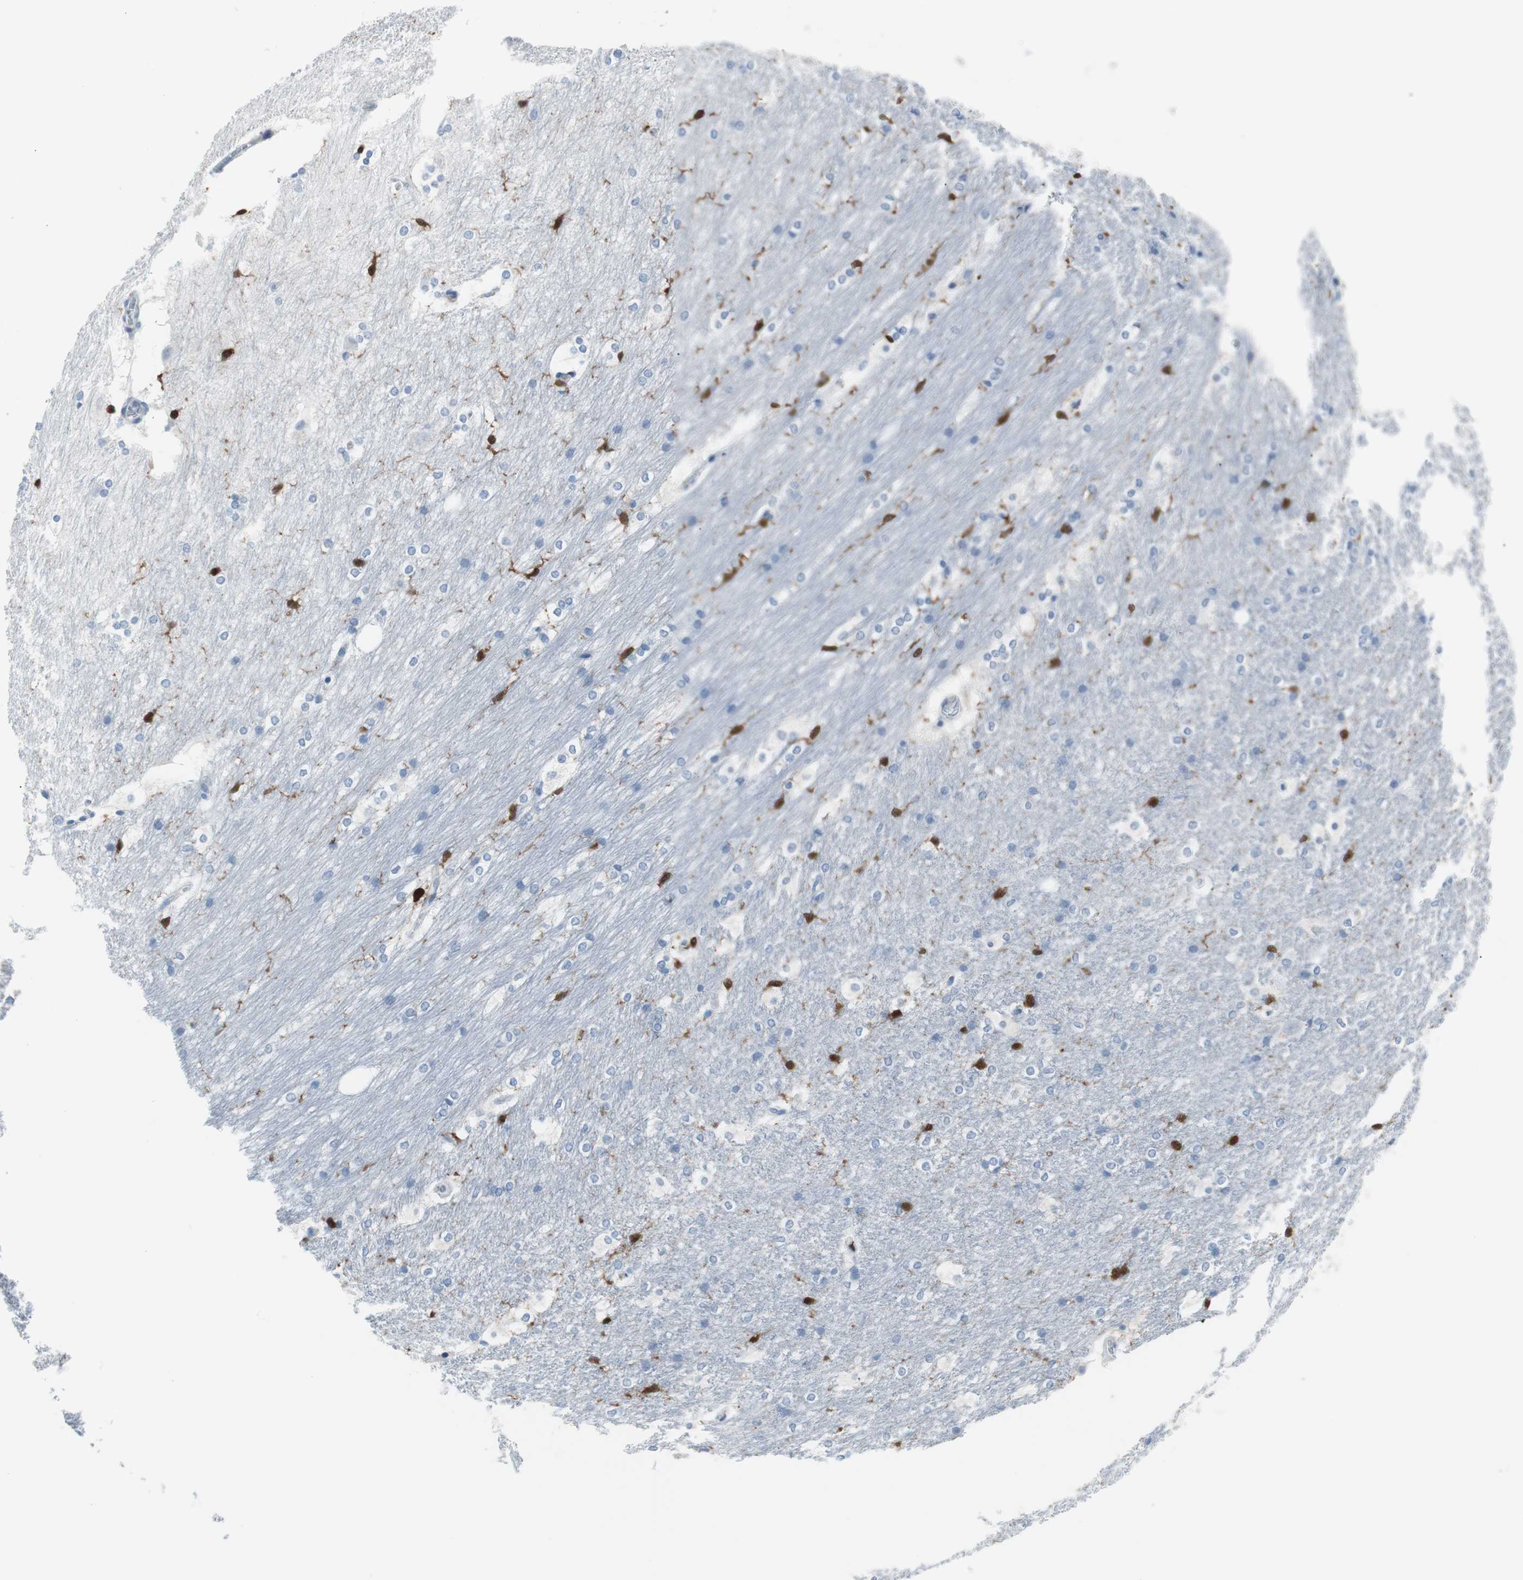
{"staining": {"intensity": "moderate", "quantity": "<25%", "location": "nuclear"}, "tissue": "hippocampus", "cell_type": "Glial cells", "image_type": "normal", "snomed": [{"axis": "morphology", "description": "Normal tissue, NOS"}, {"axis": "topography", "description": "Hippocampus"}], "caption": "This micrograph exhibits IHC staining of unremarkable human hippocampus, with low moderate nuclear positivity in about <25% of glial cells.", "gene": "IL18", "patient": {"sex": "female", "age": 19}}